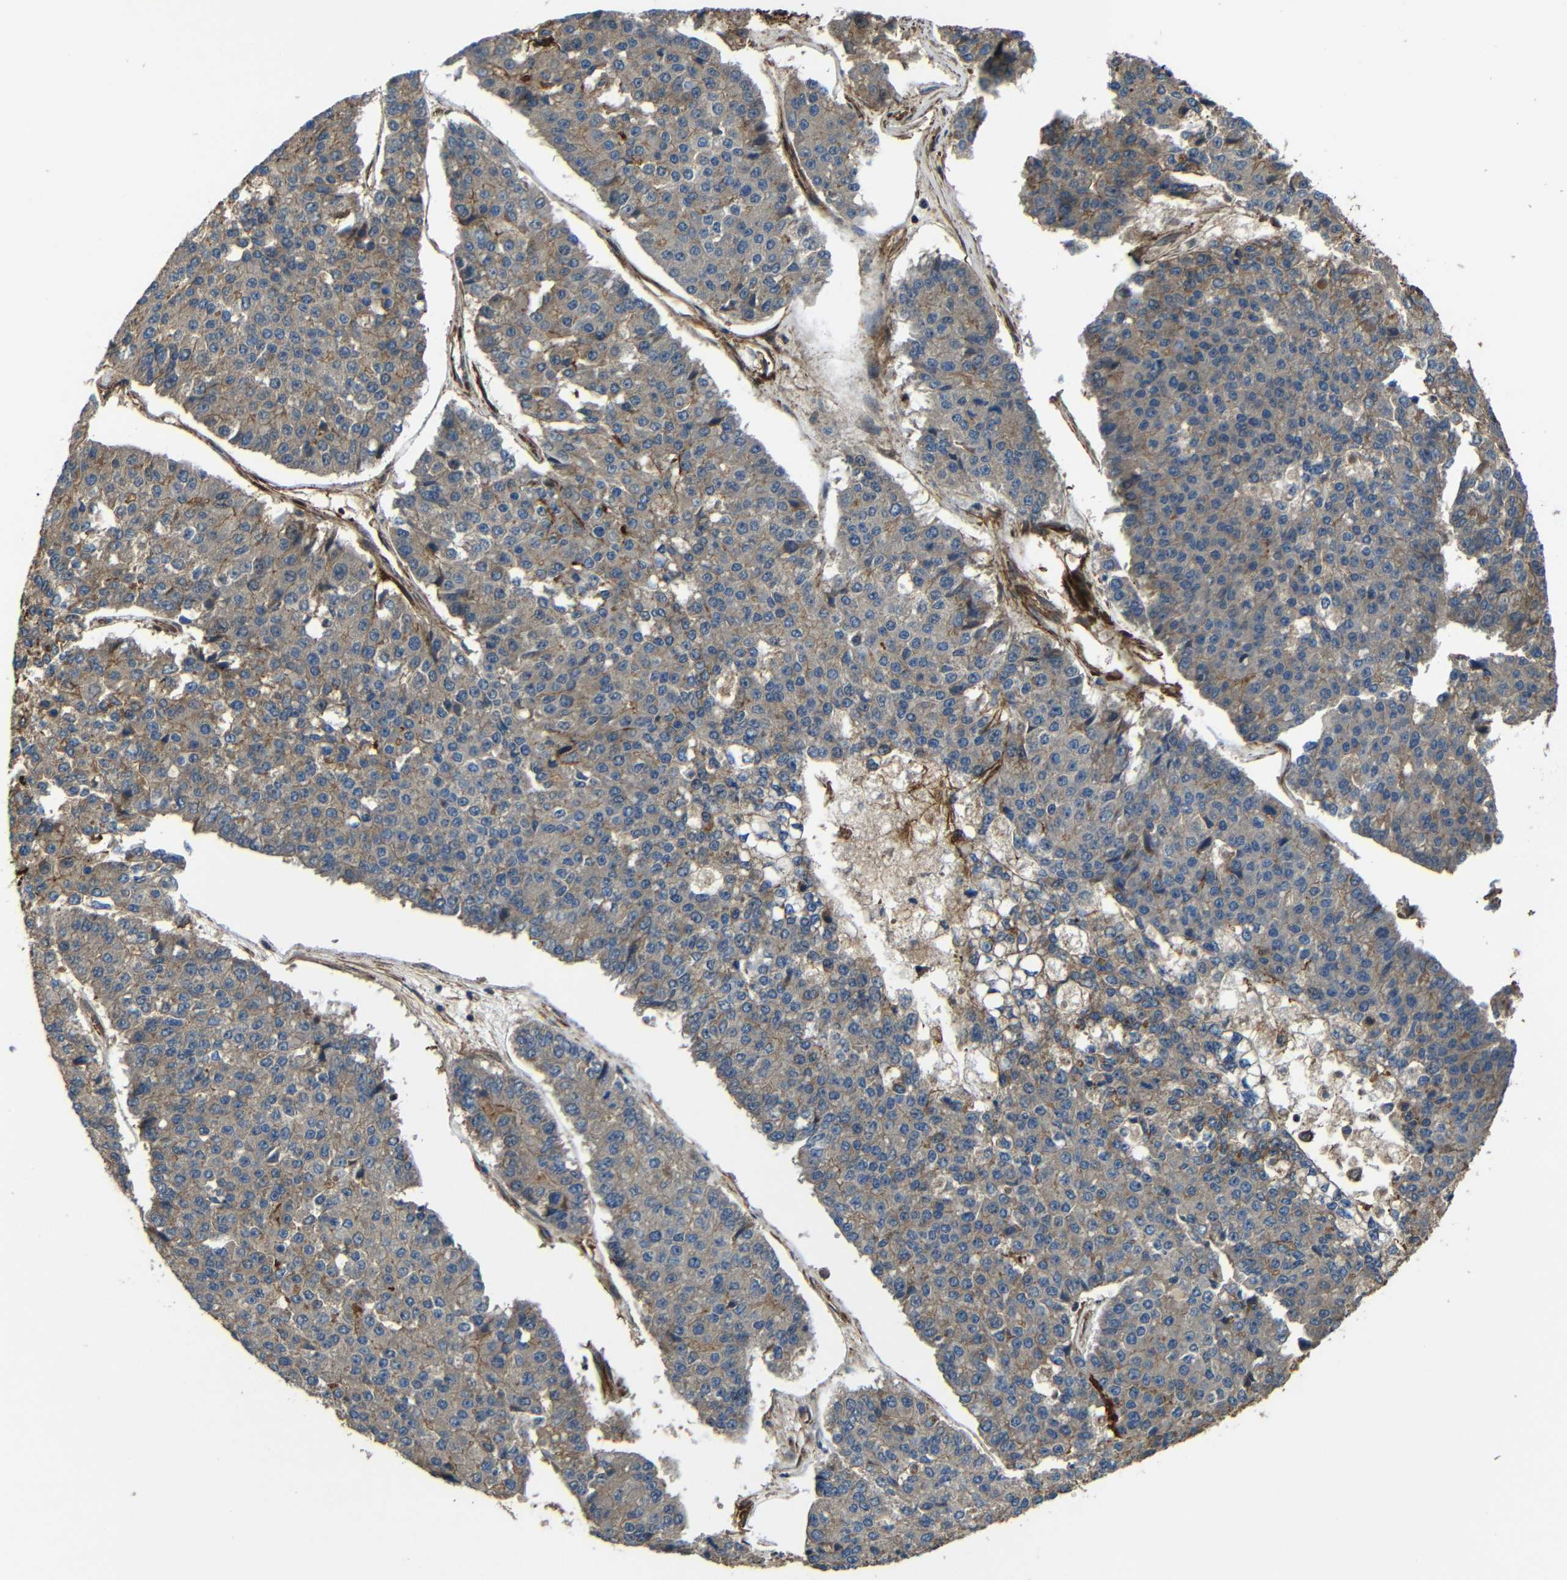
{"staining": {"intensity": "weak", "quantity": "25%-75%", "location": "cytoplasmic/membranous"}, "tissue": "pancreatic cancer", "cell_type": "Tumor cells", "image_type": "cancer", "snomed": [{"axis": "morphology", "description": "Adenocarcinoma, NOS"}, {"axis": "topography", "description": "Pancreas"}], "caption": "High-power microscopy captured an IHC histopathology image of pancreatic cancer (adenocarcinoma), revealing weak cytoplasmic/membranous expression in about 25%-75% of tumor cells. (IHC, brightfield microscopy, high magnification).", "gene": "PTCH1", "patient": {"sex": "male", "age": 50}}